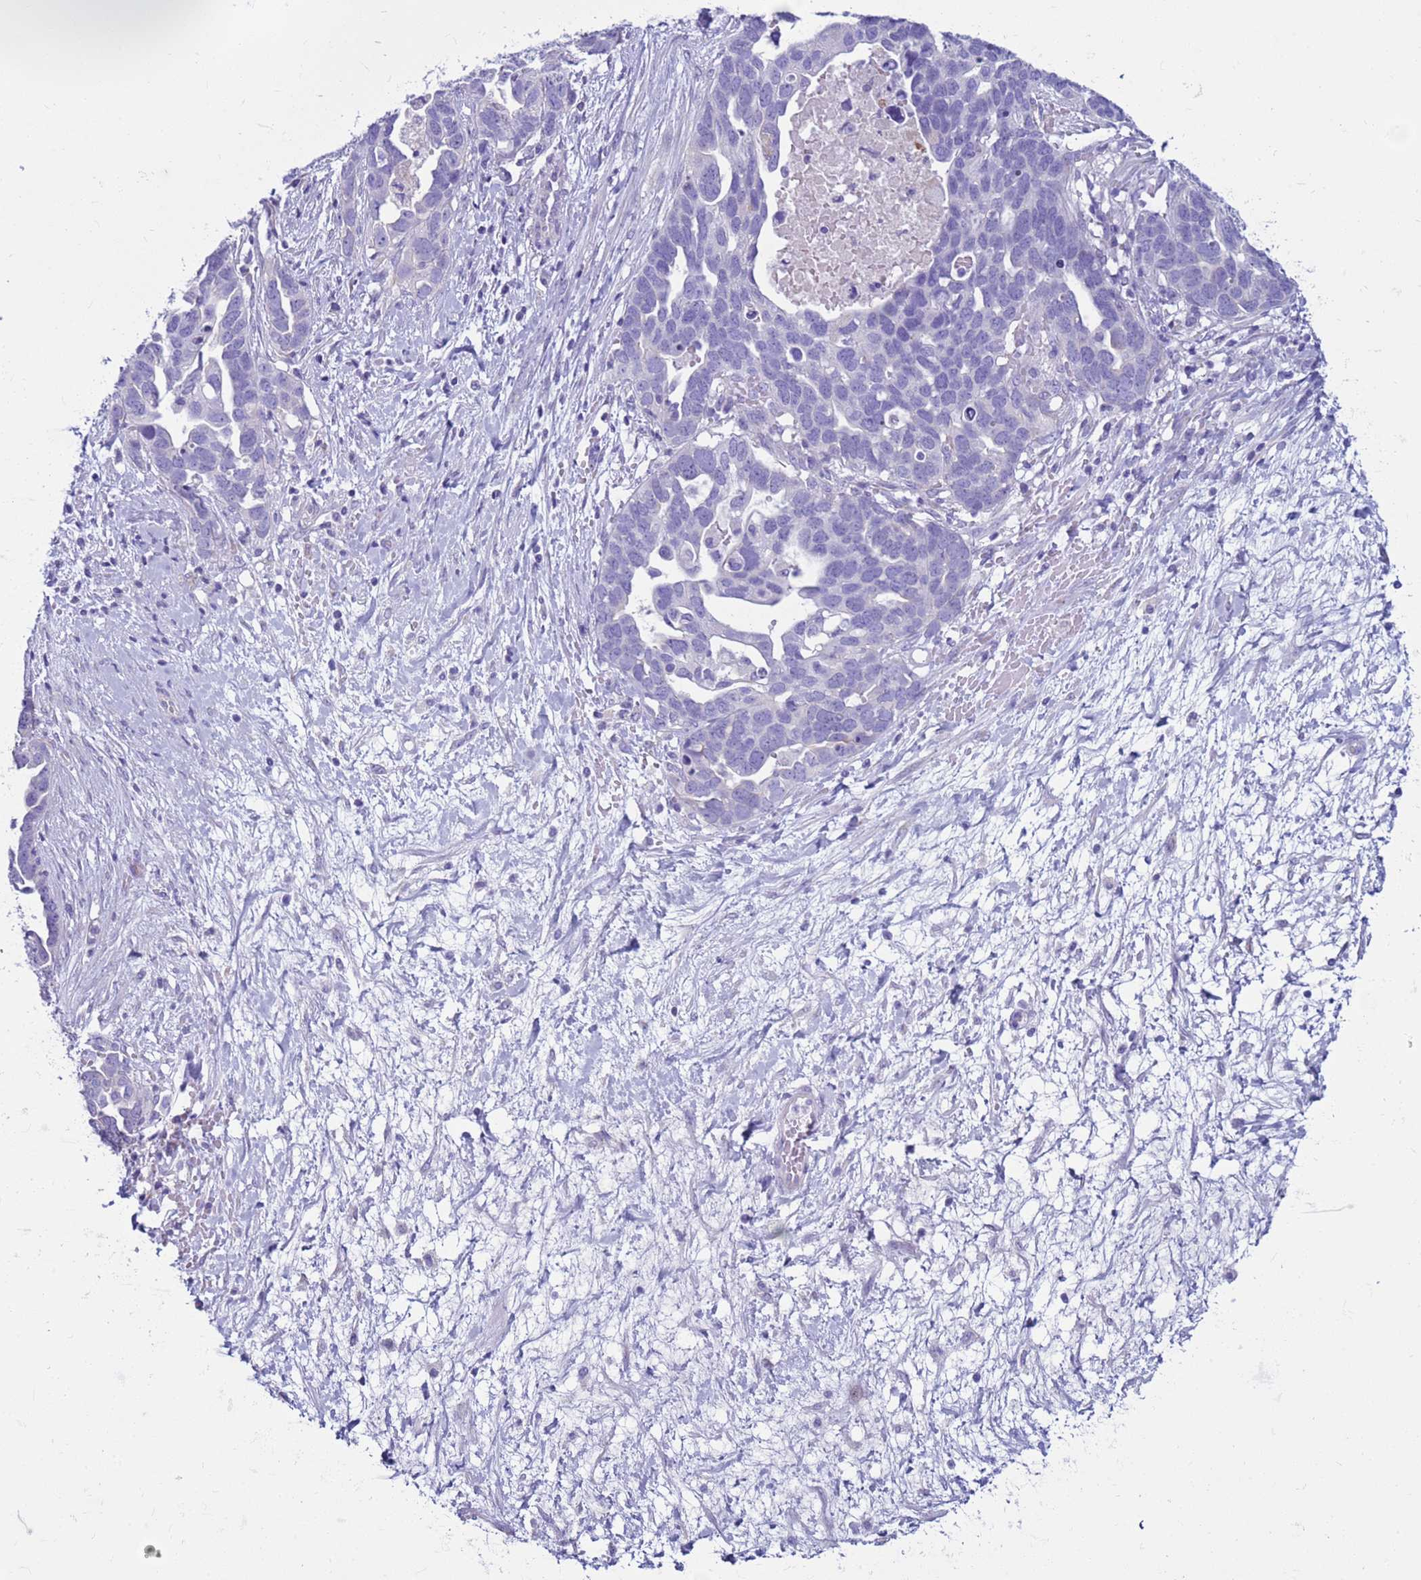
{"staining": {"intensity": "negative", "quantity": "none", "location": "none"}, "tissue": "ovarian cancer", "cell_type": "Tumor cells", "image_type": "cancer", "snomed": [{"axis": "morphology", "description": "Cystadenocarcinoma, serous, NOS"}, {"axis": "topography", "description": "Ovary"}], "caption": "Immunohistochemical staining of human serous cystadenocarcinoma (ovarian) reveals no significant positivity in tumor cells.", "gene": "CST4", "patient": {"sex": "female", "age": 54}}